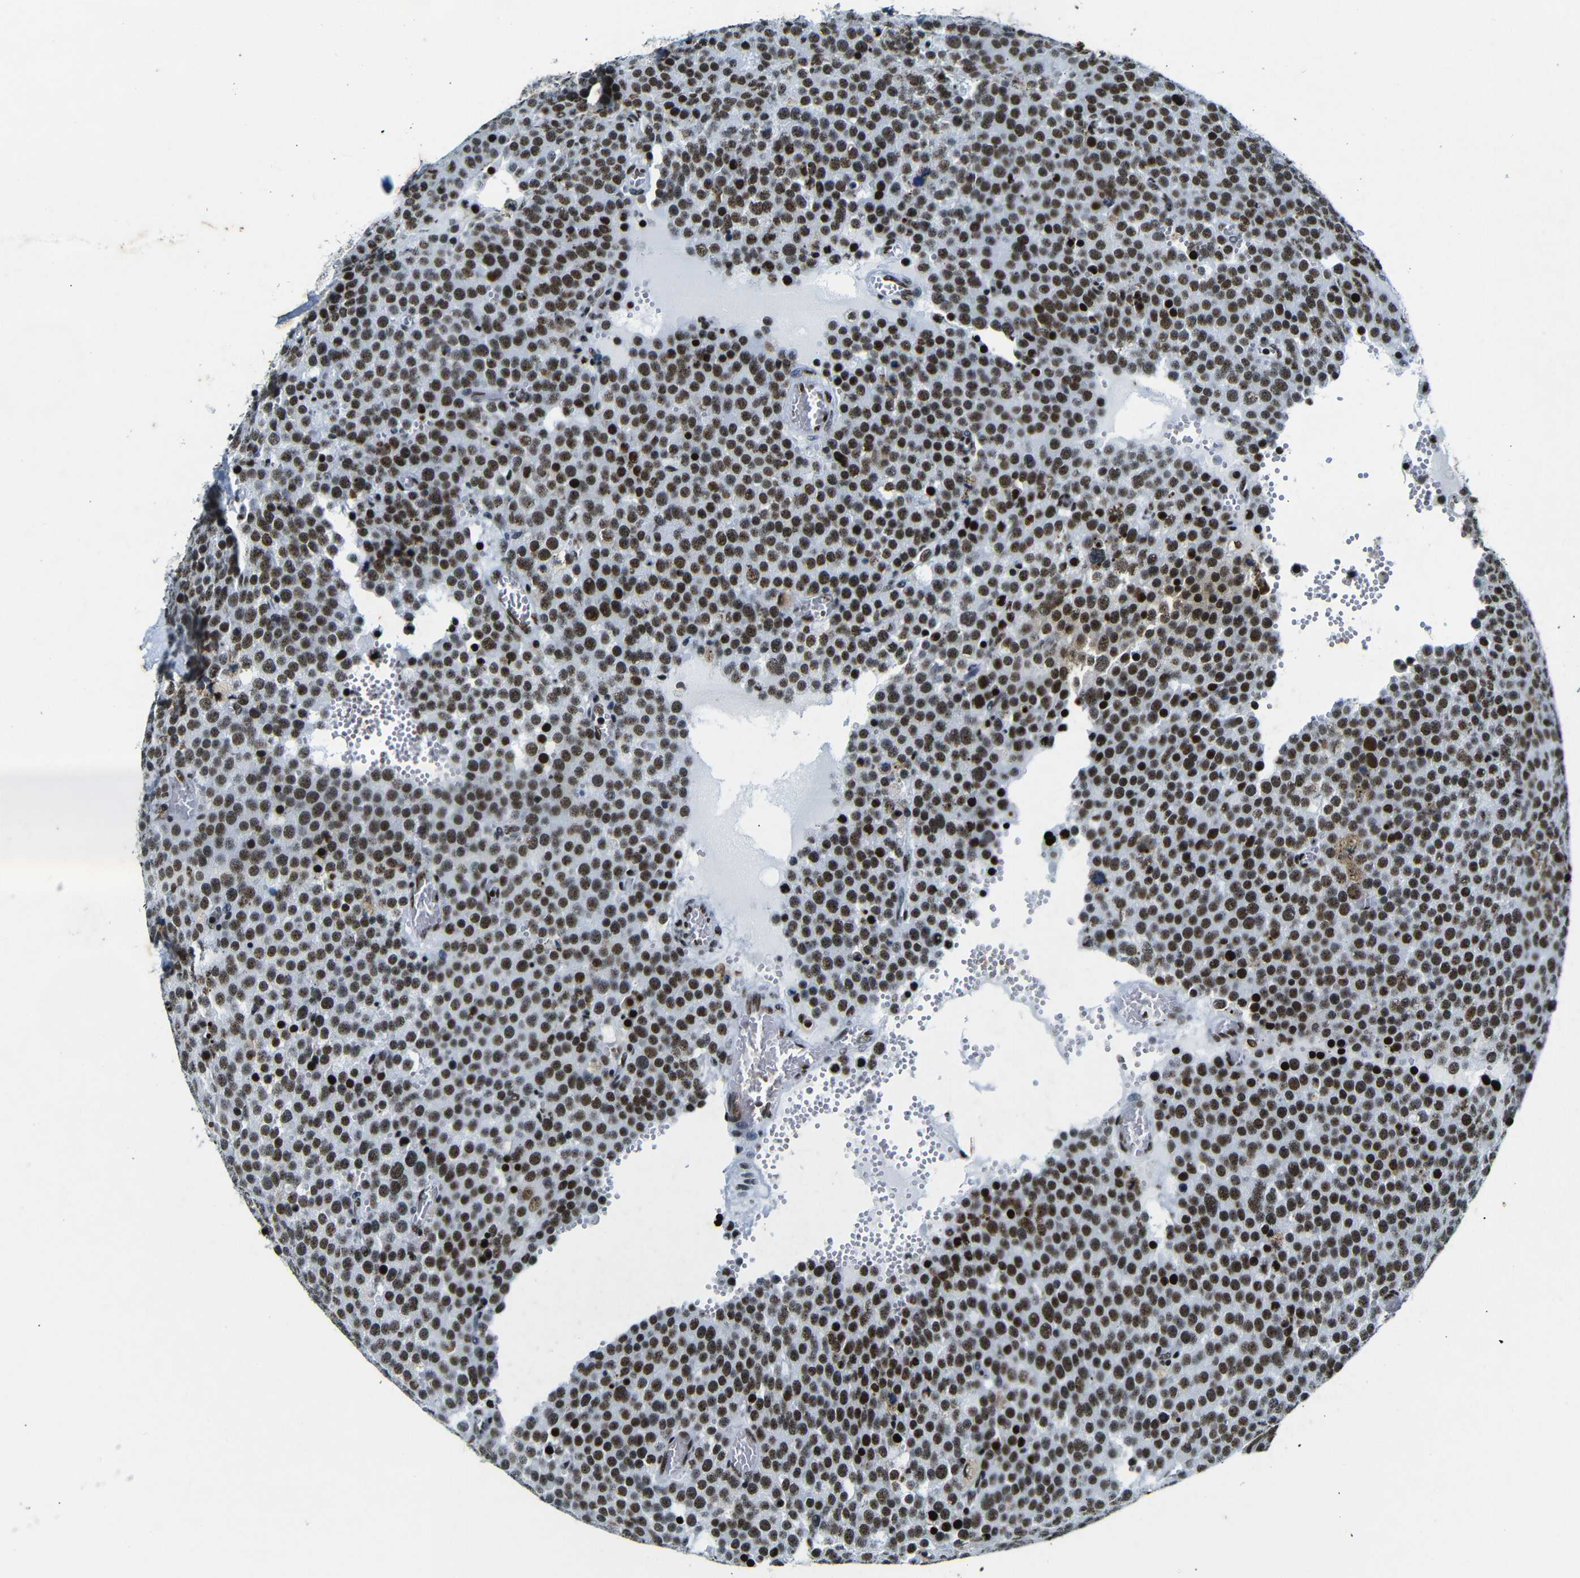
{"staining": {"intensity": "strong", "quantity": ">75%", "location": "nuclear"}, "tissue": "testis cancer", "cell_type": "Tumor cells", "image_type": "cancer", "snomed": [{"axis": "morphology", "description": "Normal tissue, NOS"}, {"axis": "morphology", "description": "Seminoma, NOS"}, {"axis": "topography", "description": "Testis"}], "caption": "Human testis cancer (seminoma) stained with a brown dye demonstrates strong nuclear positive positivity in approximately >75% of tumor cells.", "gene": "SRSF1", "patient": {"sex": "male", "age": 71}}